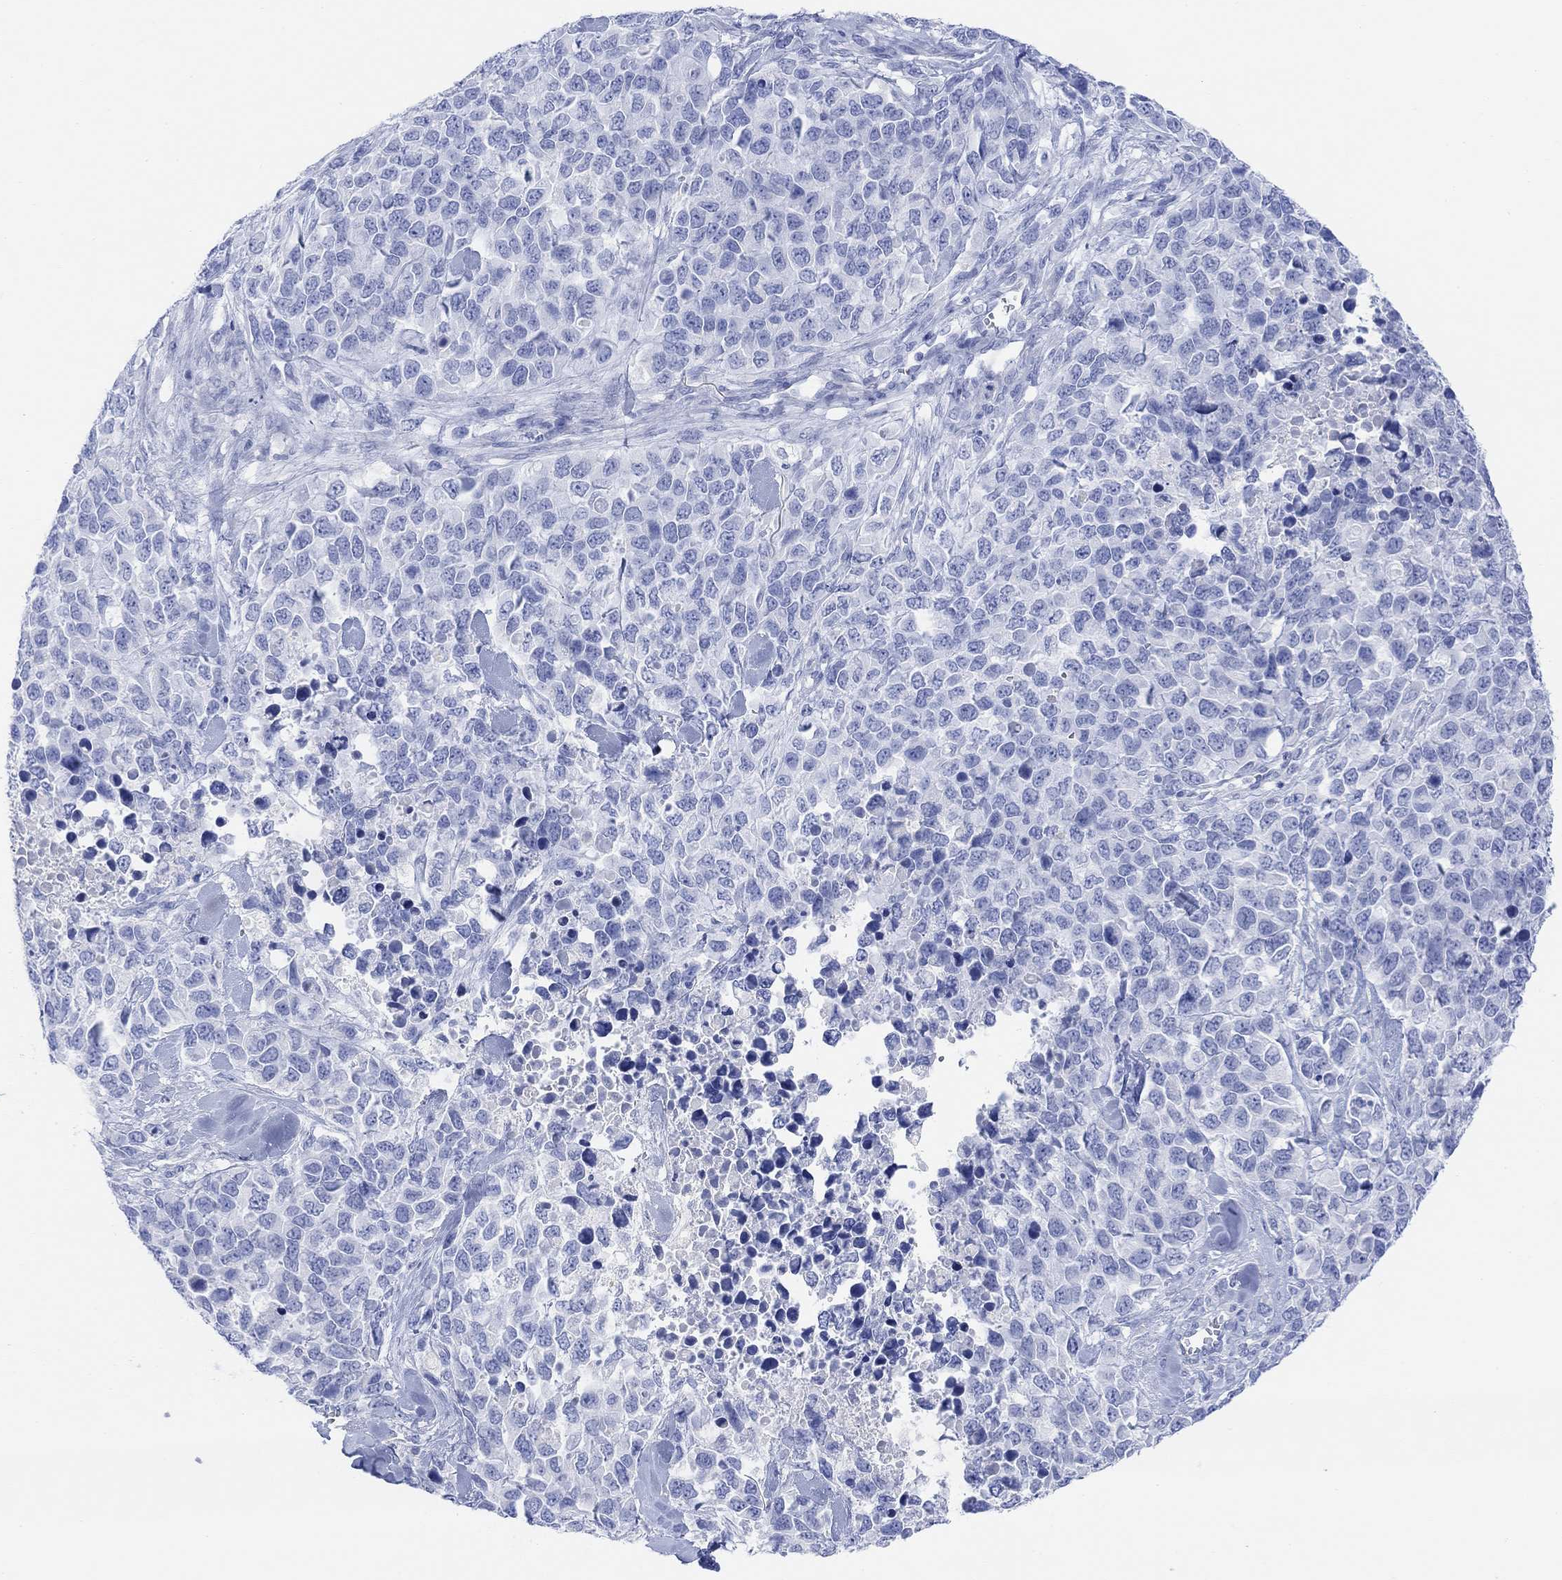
{"staining": {"intensity": "negative", "quantity": "none", "location": "none"}, "tissue": "melanoma", "cell_type": "Tumor cells", "image_type": "cancer", "snomed": [{"axis": "morphology", "description": "Malignant melanoma, Metastatic site"}, {"axis": "topography", "description": "Skin"}], "caption": "Tumor cells are negative for protein expression in human melanoma.", "gene": "GNG13", "patient": {"sex": "male", "age": 84}}